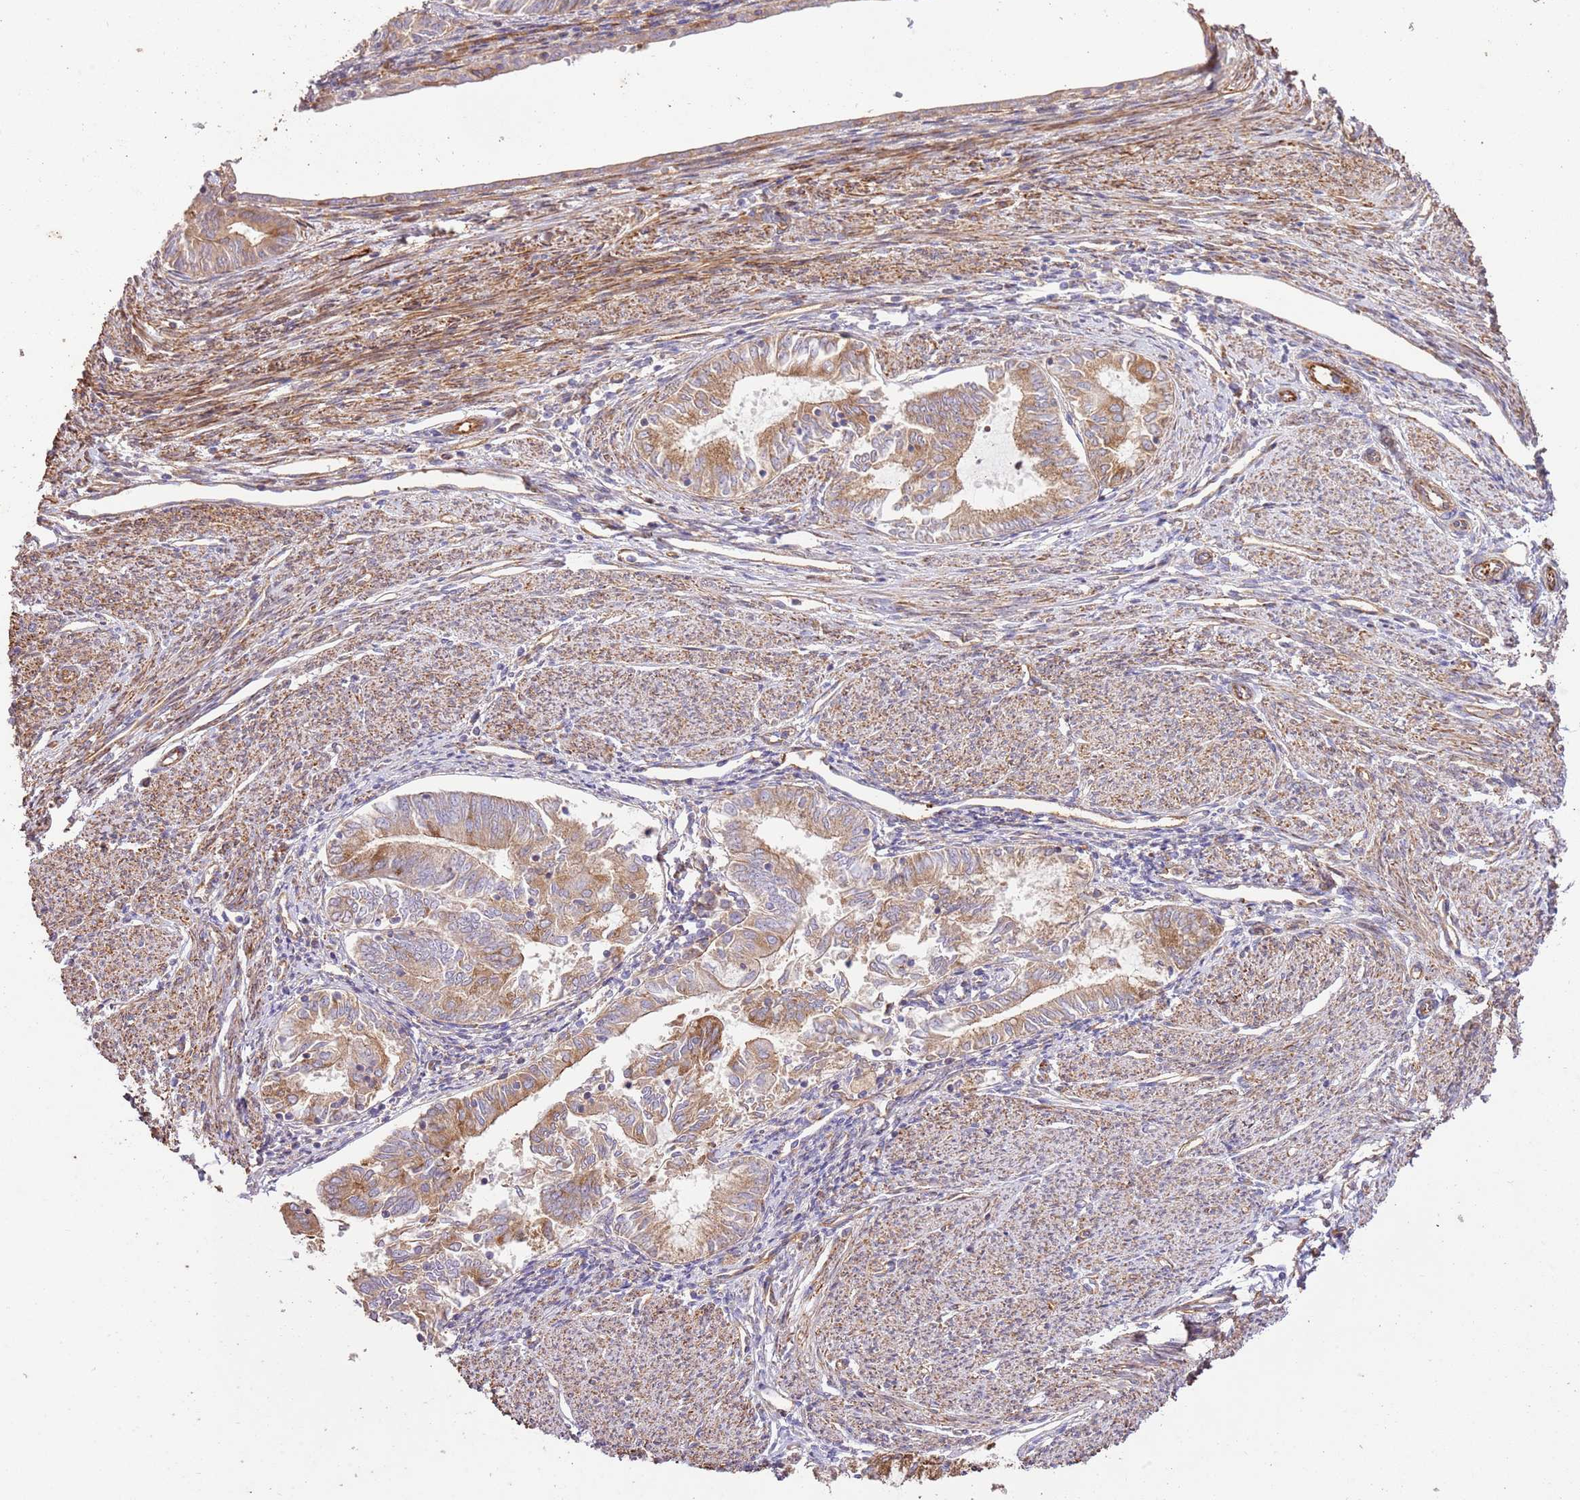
{"staining": {"intensity": "strong", "quantity": "25%-75%", "location": "cytoplasmic/membranous"}, "tissue": "endometrial cancer", "cell_type": "Tumor cells", "image_type": "cancer", "snomed": [{"axis": "morphology", "description": "Adenocarcinoma, NOS"}, {"axis": "topography", "description": "Endometrium"}], "caption": "Brown immunohistochemical staining in endometrial cancer demonstrates strong cytoplasmic/membranous positivity in about 25%-75% of tumor cells.", "gene": "ZBTB39", "patient": {"sex": "female", "age": 79}}